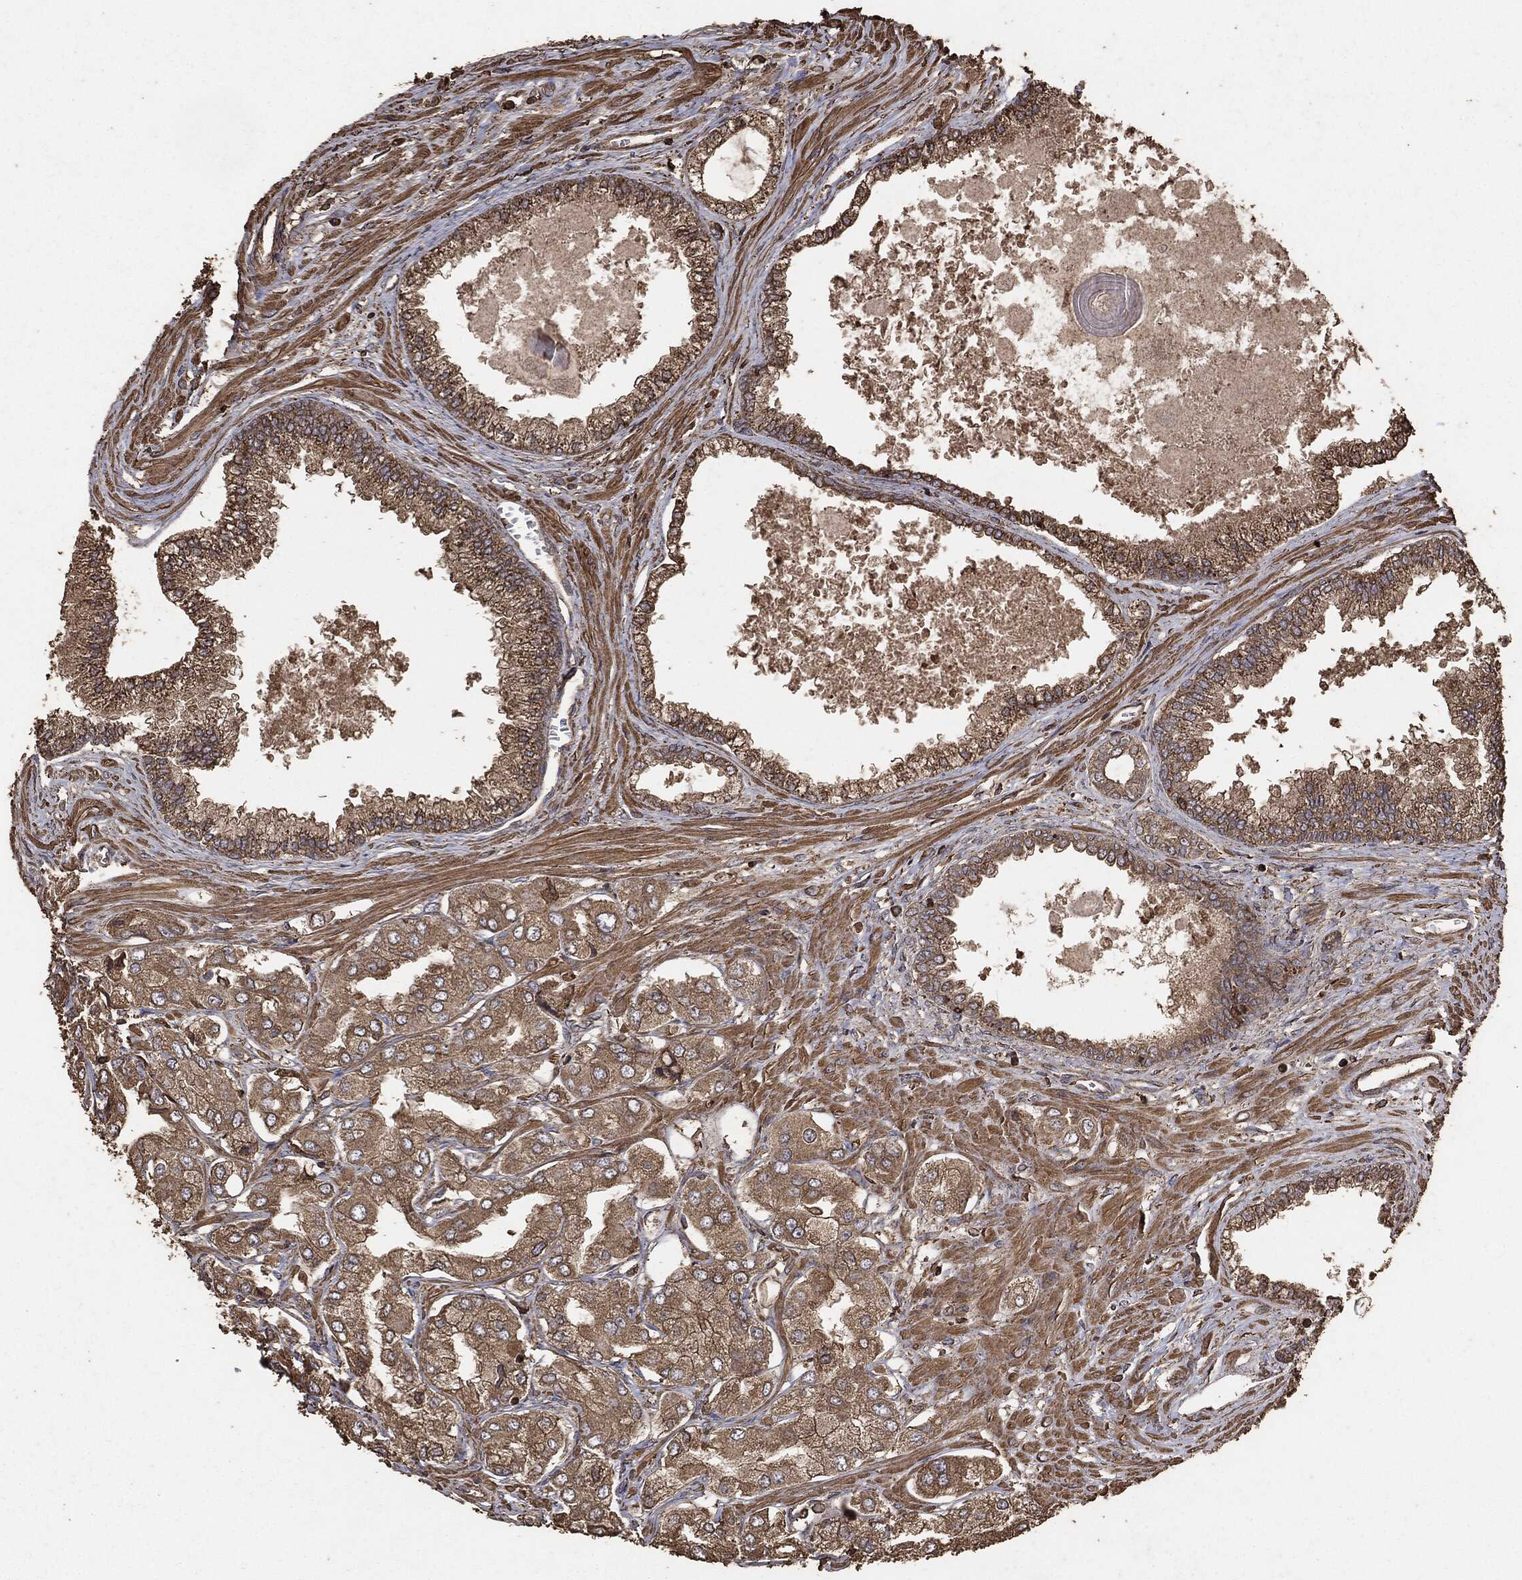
{"staining": {"intensity": "moderate", "quantity": ">75%", "location": "cytoplasmic/membranous"}, "tissue": "prostate cancer", "cell_type": "Tumor cells", "image_type": "cancer", "snomed": [{"axis": "morphology", "description": "Adenocarcinoma, Low grade"}, {"axis": "topography", "description": "Prostate"}], "caption": "Immunohistochemistry of prostate low-grade adenocarcinoma exhibits medium levels of moderate cytoplasmic/membranous expression in about >75% of tumor cells. (Stains: DAB in brown, nuclei in blue, Microscopy: brightfield microscopy at high magnification).", "gene": "MTOR", "patient": {"sex": "male", "age": 69}}